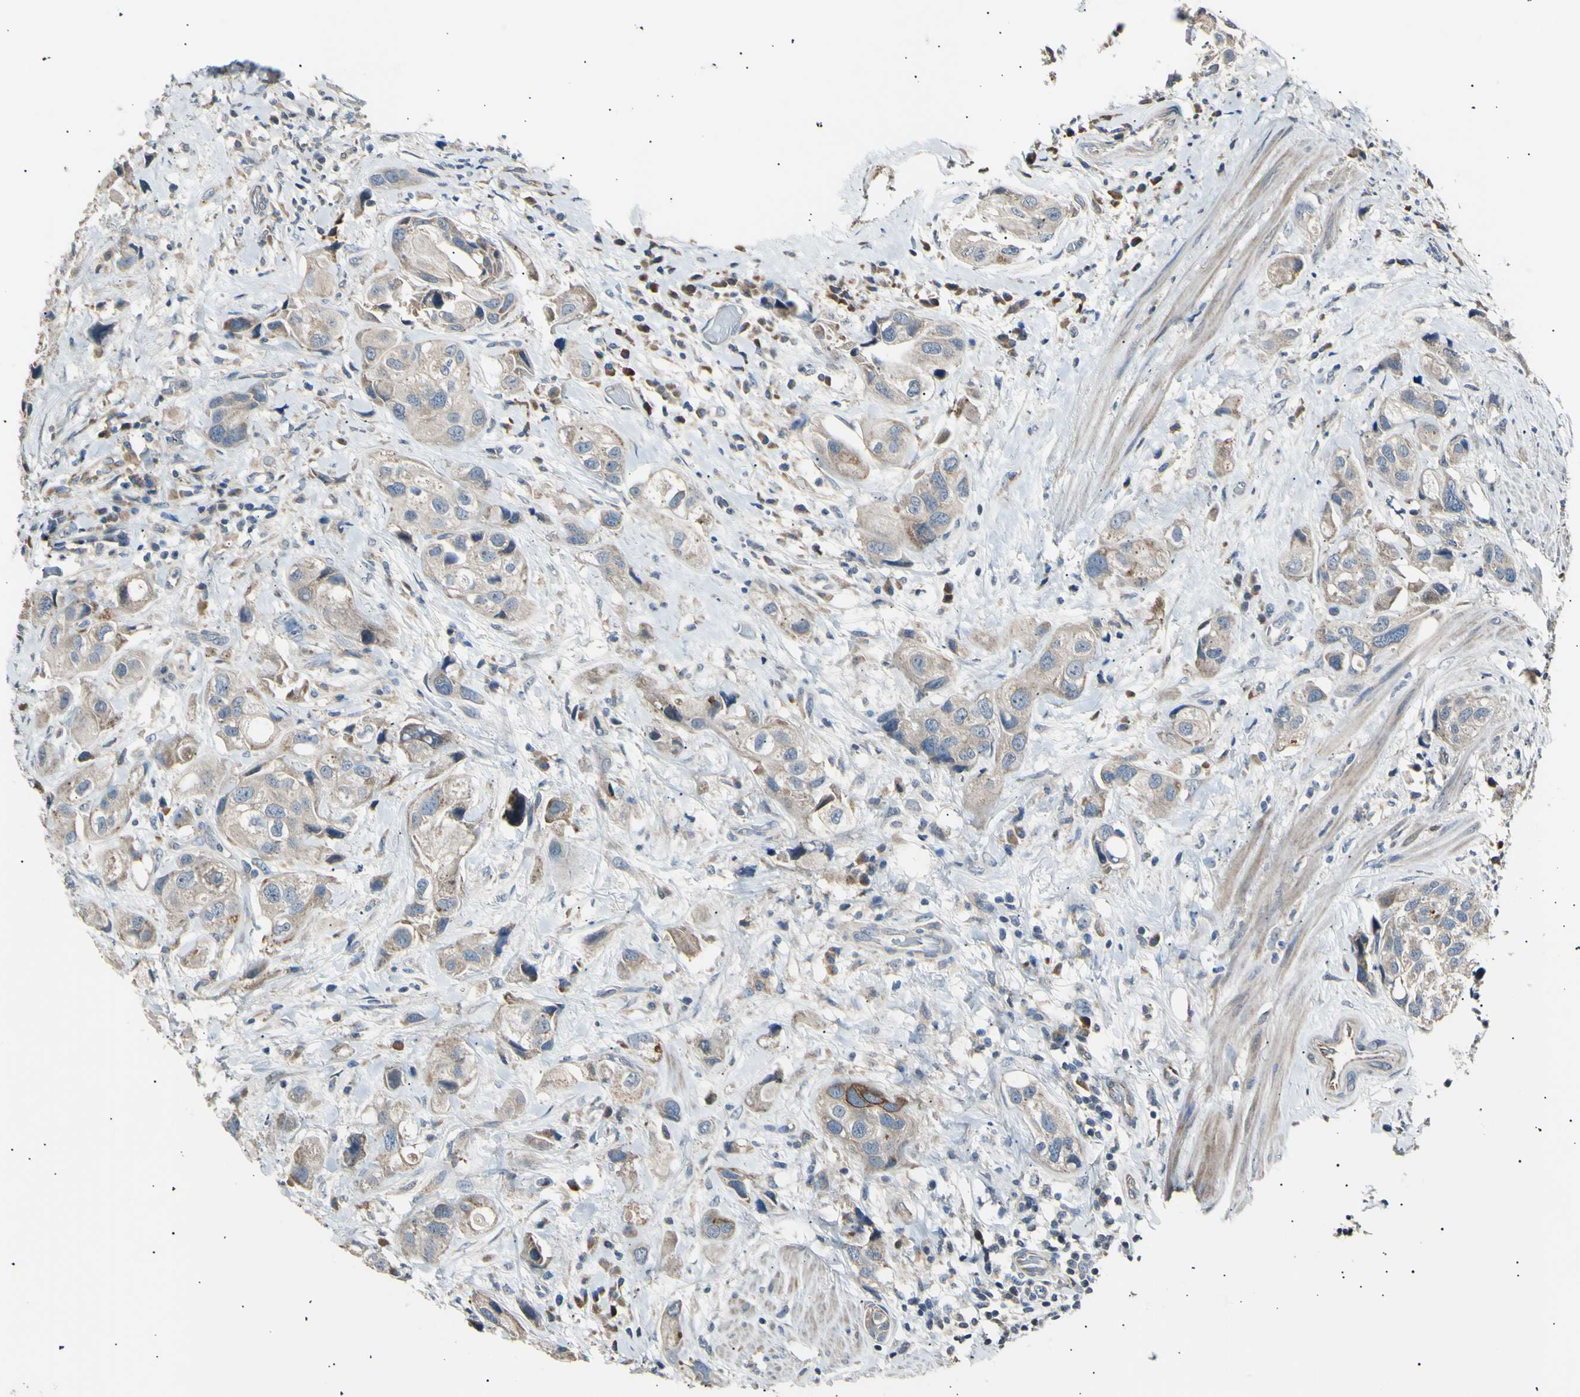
{"staining": {"intensity": "weak", "quantity": "25%-75%", "location": "cytoplasmic/membranous"}, "tissue": "urothelial cancer", "cell_type": "Tumor cells", "image_type": "cancer", "snomed": [{"axis": "morphology", "description": "Urothelial carcinoma, High grade"}, {"axis": "topography", "description": "Urinary bladder"}], "caption": "IHC micrograph of urothelial carcinoma (high-grade) stained for a protein (brown), which displays low levels of weak cytoplasmic/membranous expression in approximately 25%-75% of tumor cells.", "gene": "ITGA6", "patient": {"sex": "female", "age": 64}}